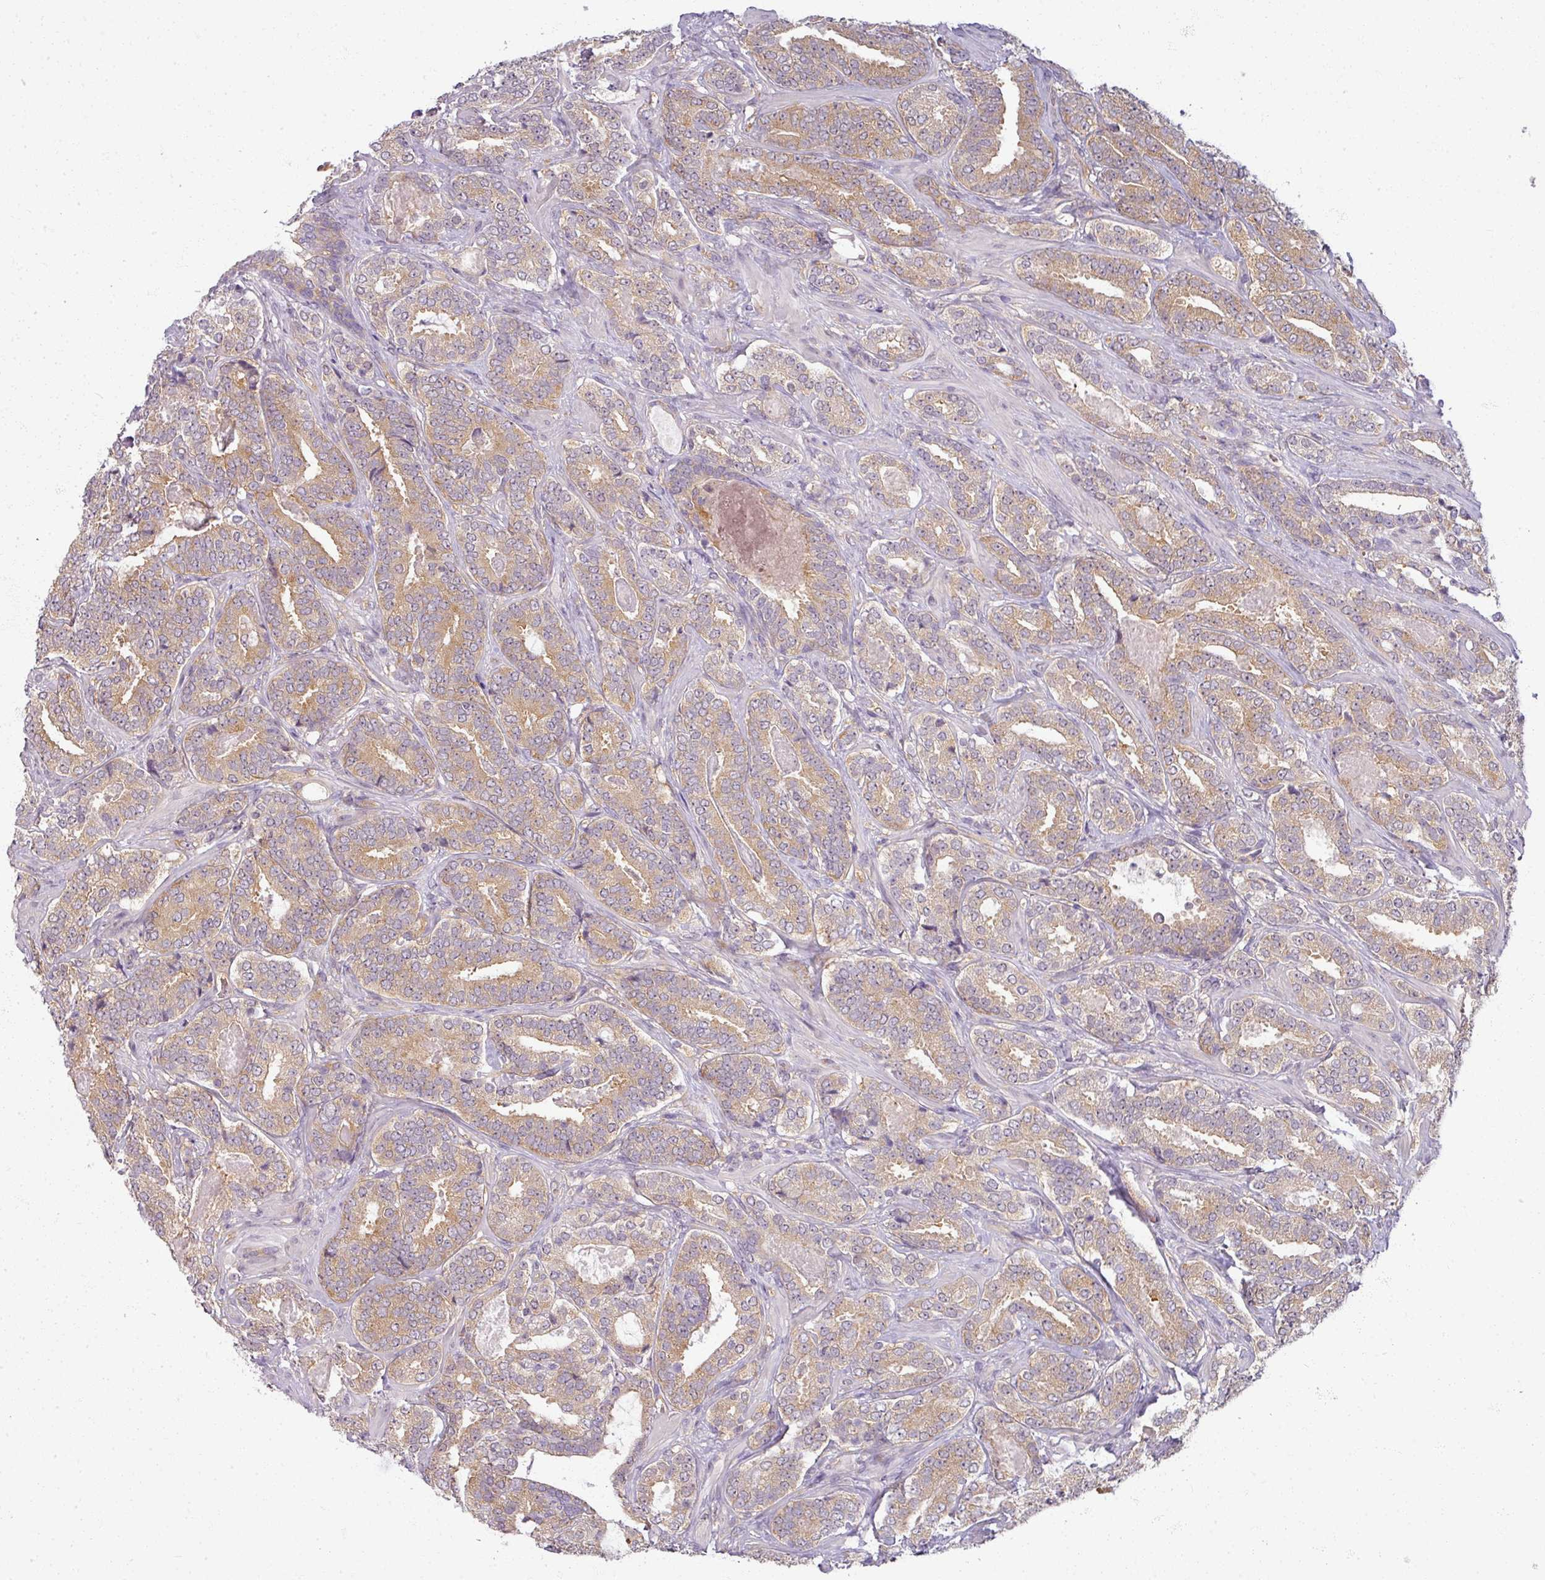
{"staining": {"intensity": "weak", "quantity": "25%-75%", "location": "cytoplasmic/membranous"}, "tissue": "prostate cancer", "cell_type": "Tumor cells", "image_type": "cancer", "snomed": [{"axis": "morphology", "description": "Adenocarcinoma, High grade"}, {"axis": "topography", "description": "Prostate"}], "caption": "DAB immunohistochemical staining of human prostate adenocarcinoma (high-grade) reveals weak cytoplasmic/membranous protein expression in about 25%-75% of tumor cells. (DAB IHC with brightfield microscopy, high magnification).", "gene": "AGPAT4", "patient": {"sex": "male", "age": 65}}